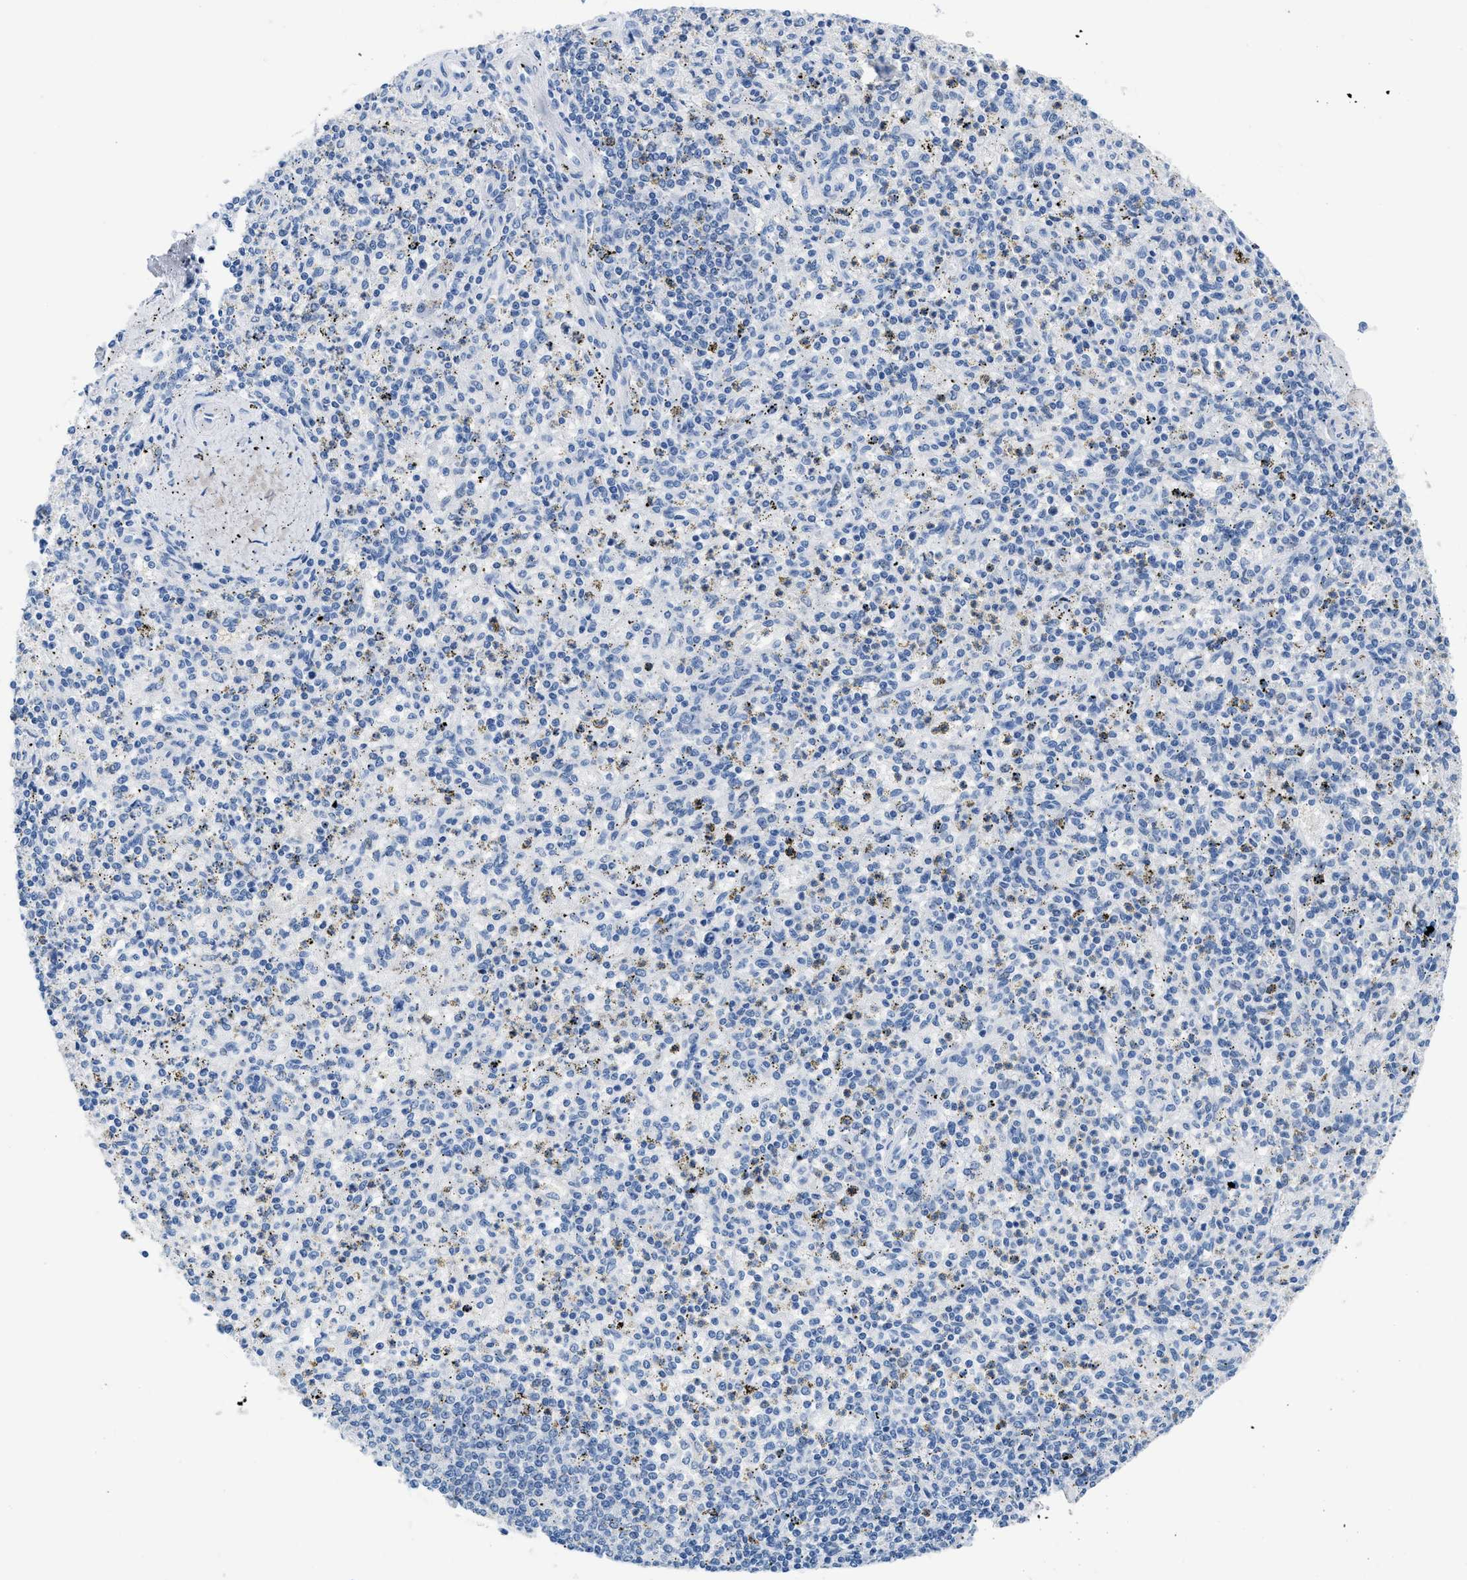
{"staining": {"intensity": "negative", "quantity": "none", "location": "none"}, "tissue": "spleen", "cell_type": "Cells in red pulp", "image_type": "normal", "snomed": [{"axis": "morphology", "description": "Normal tissue, NOS"}, {"axis": "topography", "description": "Spleen"}], "caption": "Immunohistochemistry of benign spleen reveals no positivity in cells in red pulp.", "gene": "NFATC2", "patient": {"sex": "male", "age": 72}}